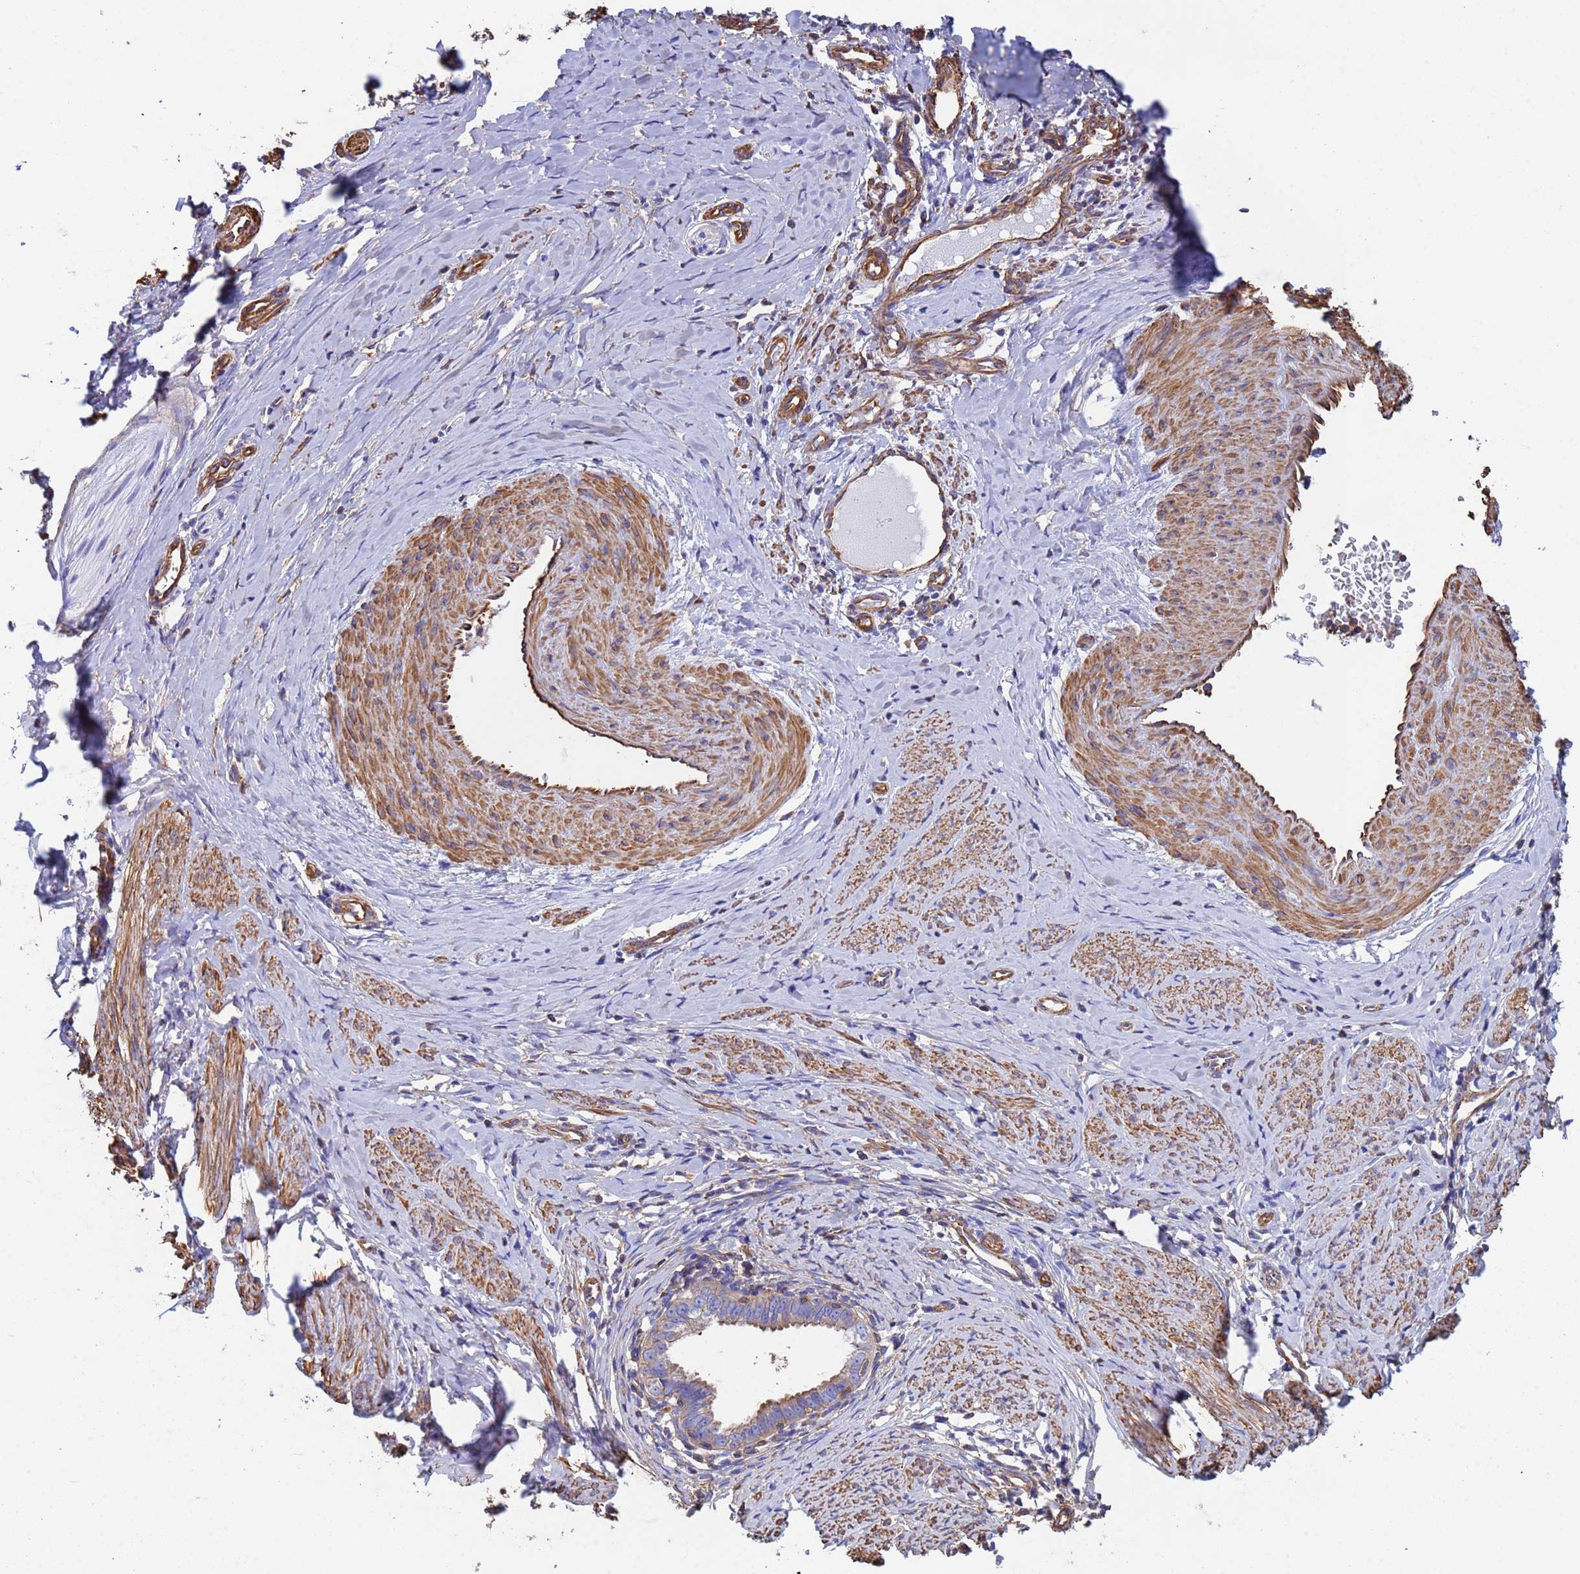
{"staining": {"intensity": "weak", "quantity": "25%-75%", "location": "cytoplasmic/membranous"}, "tissue": "cervical cancer", "cell_type": "Tumor cells", "image_type": "cancer", "snomed": [{"axis": "morphology", "description": "Adenocarcinoma, NOS"}, {"axis": "topography", "description": "Cervix"}], "caption": "IHC of human cervical cancer (adenocarcinoma) exhibits low levels of weak cytoplasmic/membranous positivity in approximately 25%-75% of tumor cells.", "gene": "MYL12A", "patient": {"sex": "female", "age": 36}}